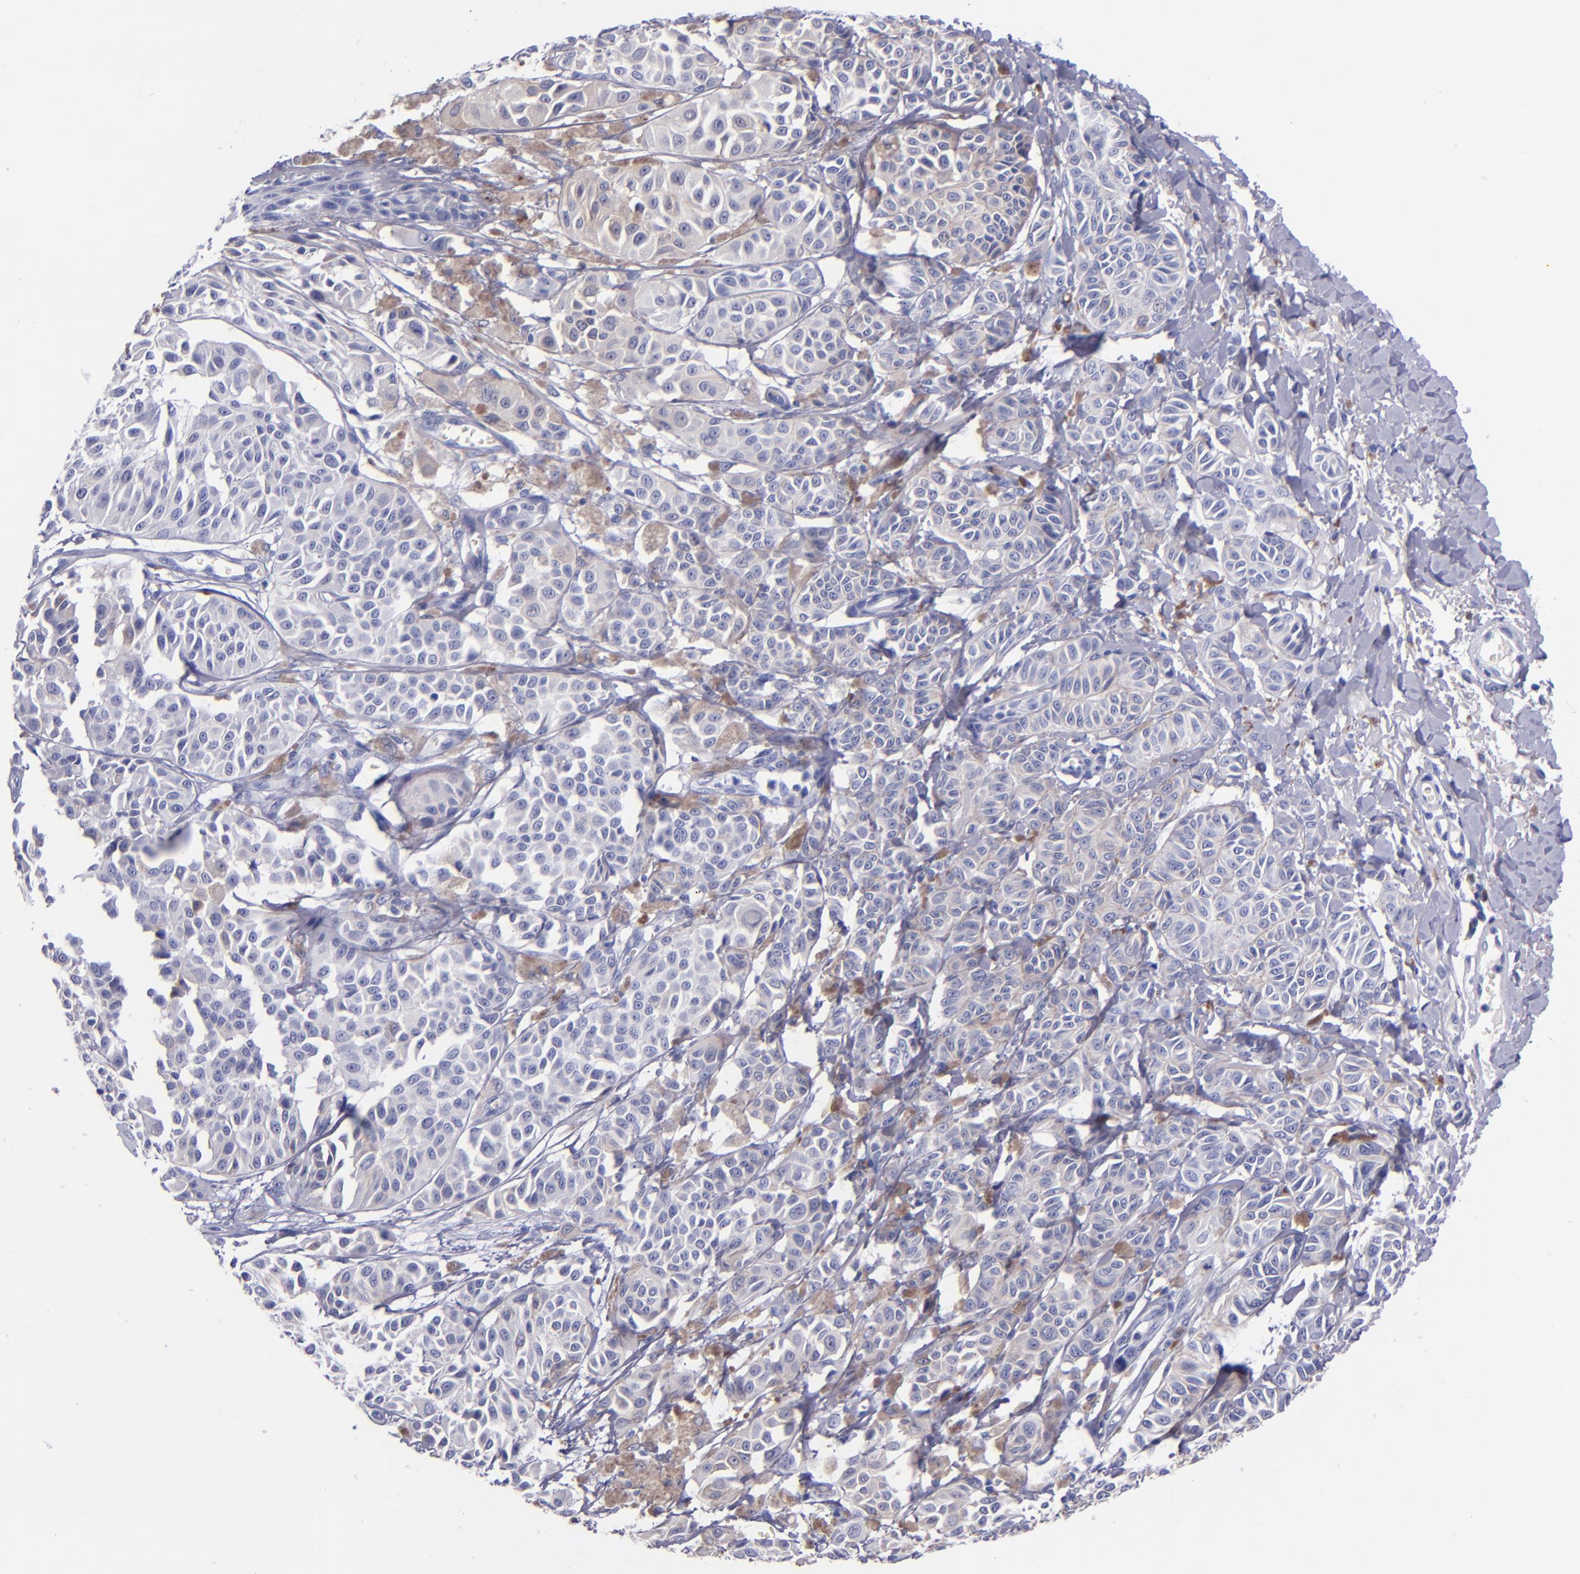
{"staining": {"intensity": "negative", "quantity": "none", "location": "none"}, "tissue": "melanoma", "cell_type": "Tumor cells", "image_type": "cancer", "snomed": [{"axis": "morphology", "description": "Malignant melanoma, NOS"}, {"axis": "topography", "description": "Skin"}], "caption": "High magnification brightfield microscopy of melanoma stained with DAB (3,3'-diaminobenzidine) (brown) and counterstained with hematoxylin (blue): tumor cells show no significant positivity.", "gene": "SV2A", "patient": {"sex": "male", "age": 76}}